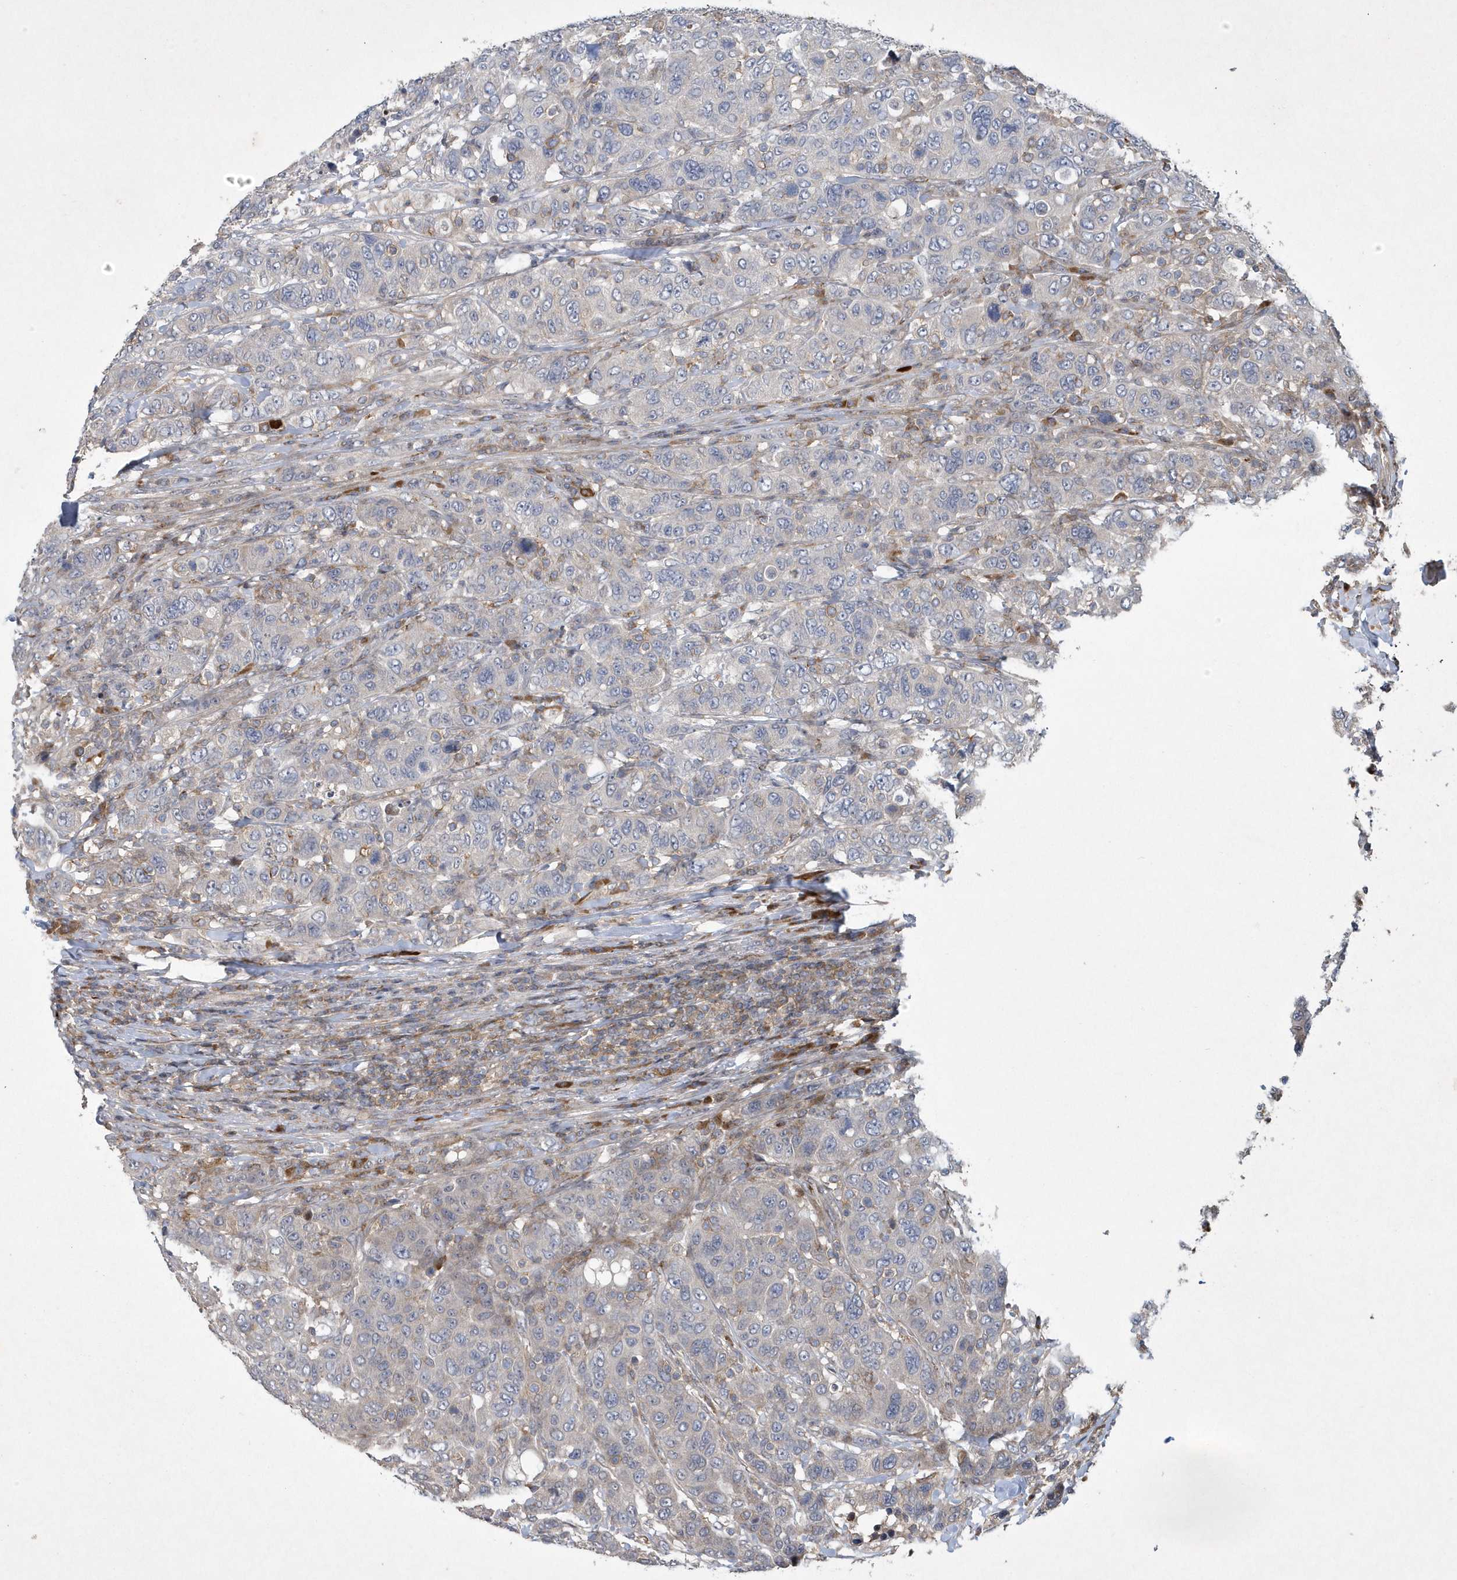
{"staining": {"intensity": "weak", "quantity": "<25%", "location": "cytoplasmic/membranous"}, "tissue": "breast cancer", "cell_type": "Tumor cells", "image_type": "cancer", "snomed": [{"axis": "morphology", "description": "Duct carcinoma"}, {"axis": "topography", "description": "Breast"}], "caption": "A high-resolution micrograph shows immunohistochemistry (IHC) staining of breast intraductal carcinoma, which demonstrates no significant staining in tumor cells.", "gene": "N4BP2", "patient": {"sex": "female", "age": 37}}